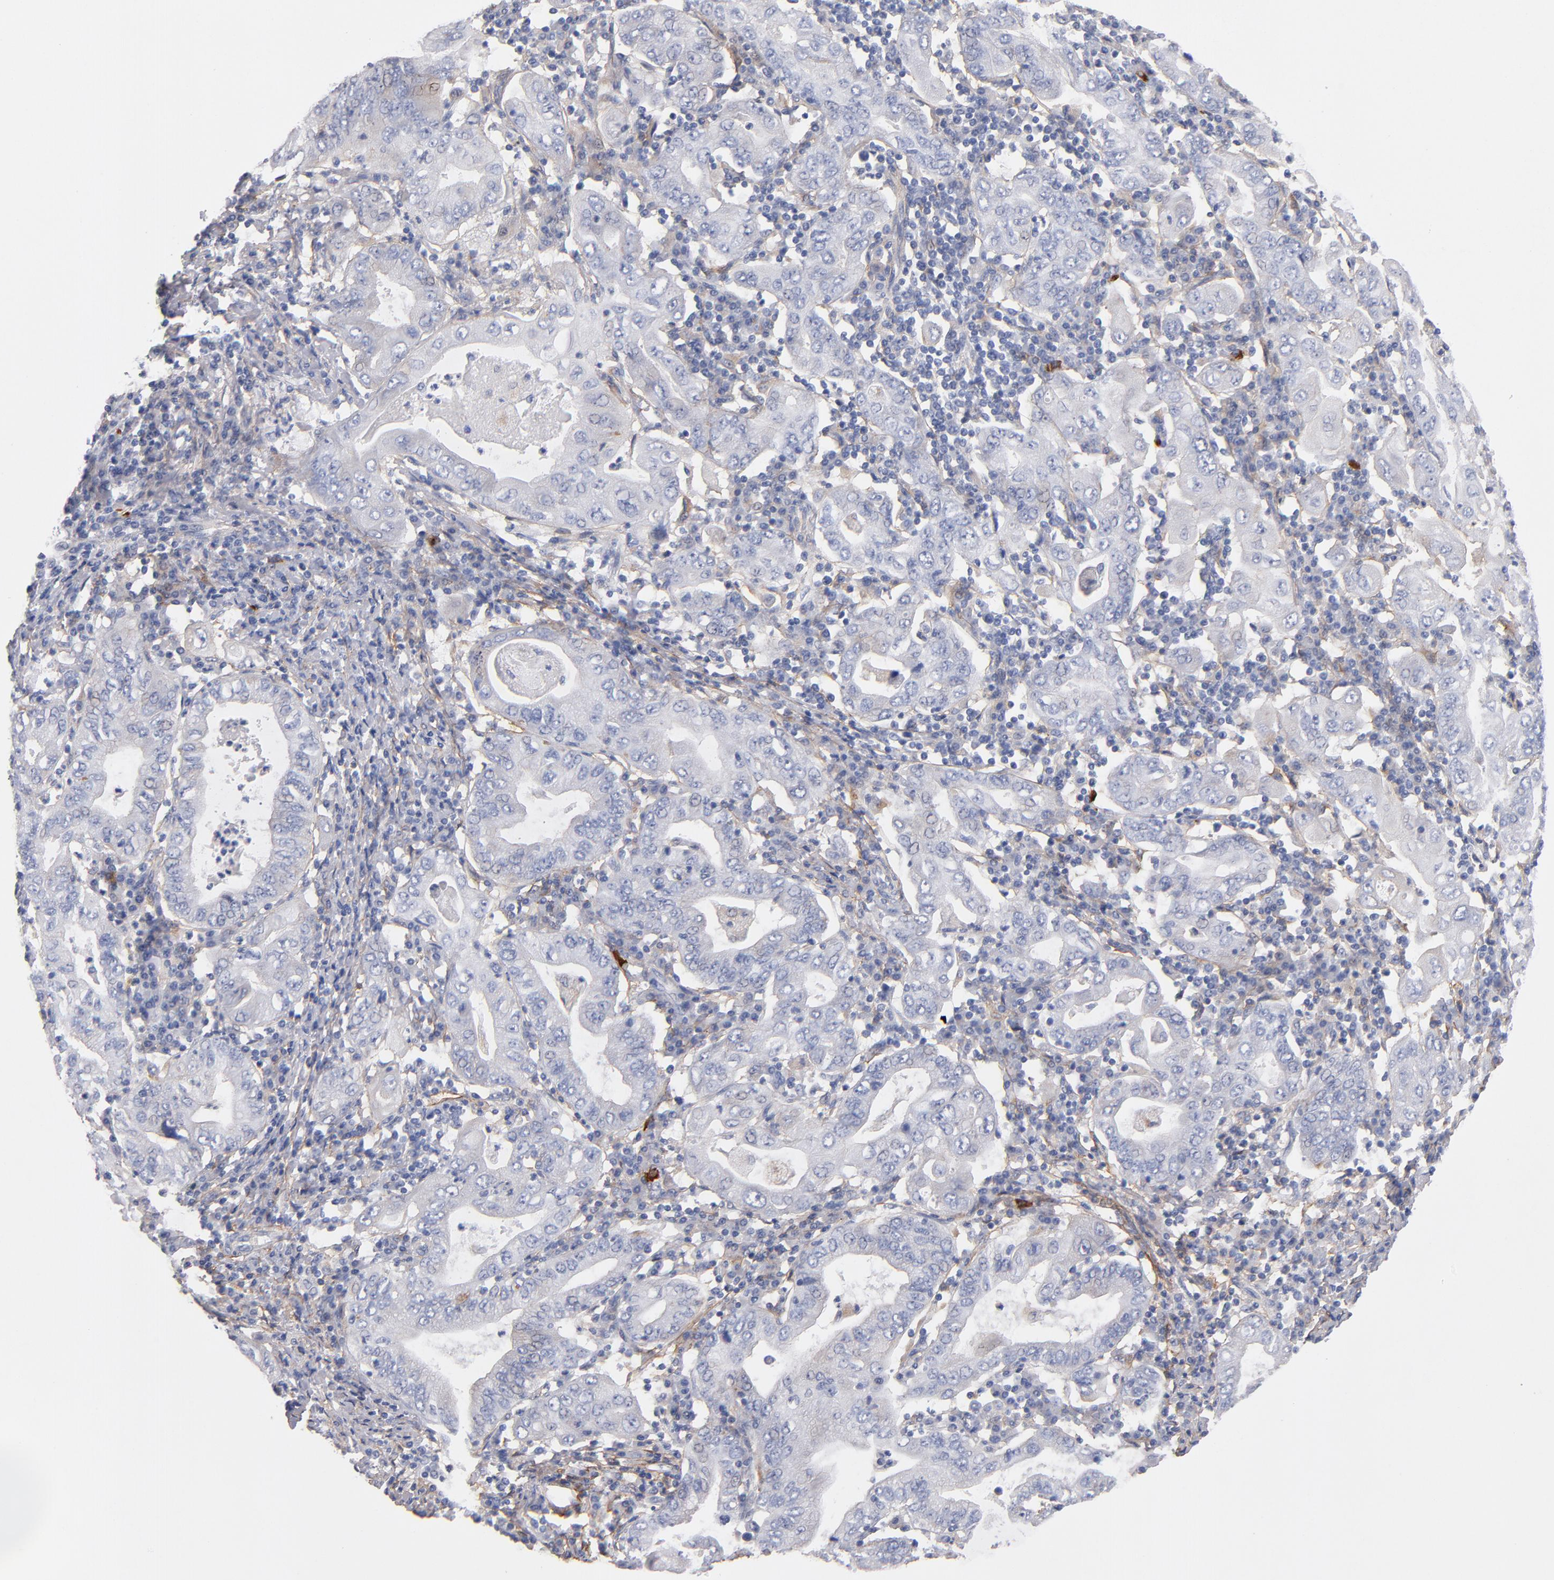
{"staining": {"intensity": "negative", "quantity": "none", "location": "none"}, "tissue": "stomach cancer", "cell_type": "Tumor cells", "image_type": "cancer", "snomed": [{"axis": "morphology", "description": "Normal tissue, NOS"}, {"axis": "morphology", "description": "Adenocarcinoma, NOS"}, {"axis": "topography", "description": "Esophagus"}, {"axis": "topography", "description": "Stomach, upper"}, {"axis": "topography", "description": "Peripheral nerve tissue"}], "caption": "Stomach cancer (adenocarcinoma) was stained to show a protein in brown. There is no significant staining in tumor cells.", "gene": "PLSCR4", "patient": {"sex": "male", "age": 62}}